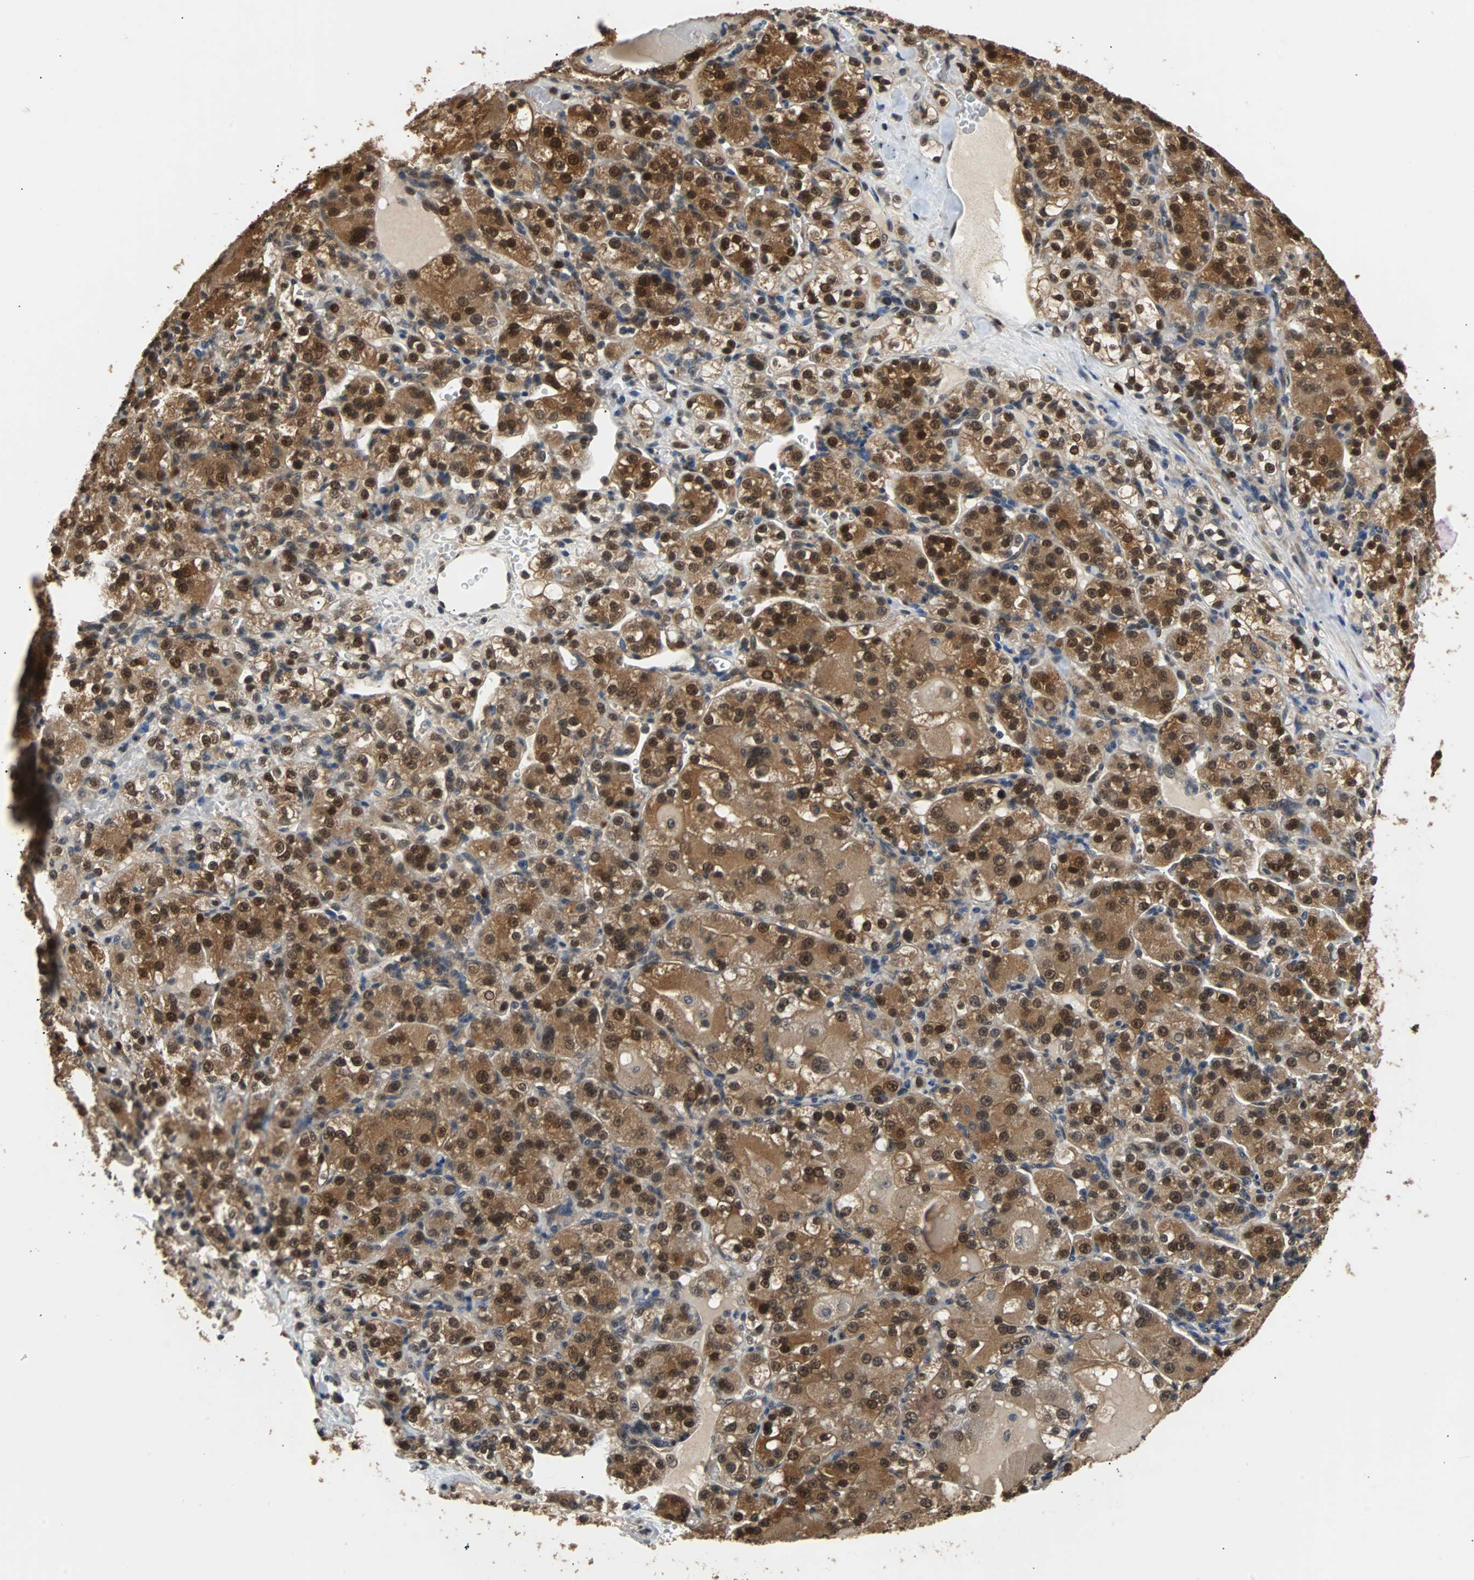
{"staining": {"intensity": "strong", "quantity": ">75%", "location": "cytoplasmic/membranous,nuclear"}, "tissue": "renal cancer", "cell_type": "Tumor cells", "image_type": "cancer", "snomed": [{"axis": "morphology", "description": "Normal tissue, NOS"}, {"axis": "morphology", "description": "Adenocarcinoma, NOS"}, {"axis": "topography", "description": "Kidney"}], "caption": "The immunohistochemical stain shows strong cytoplasmic/membranous and nuclear positivity in tumor cells of adenocarcinoma (renal) tissue. The protein of interest is shown in brown color, while the nuclei are stained blue.", "gene": "PRDX6", "patient": {"sex": "male", "age": 61}}